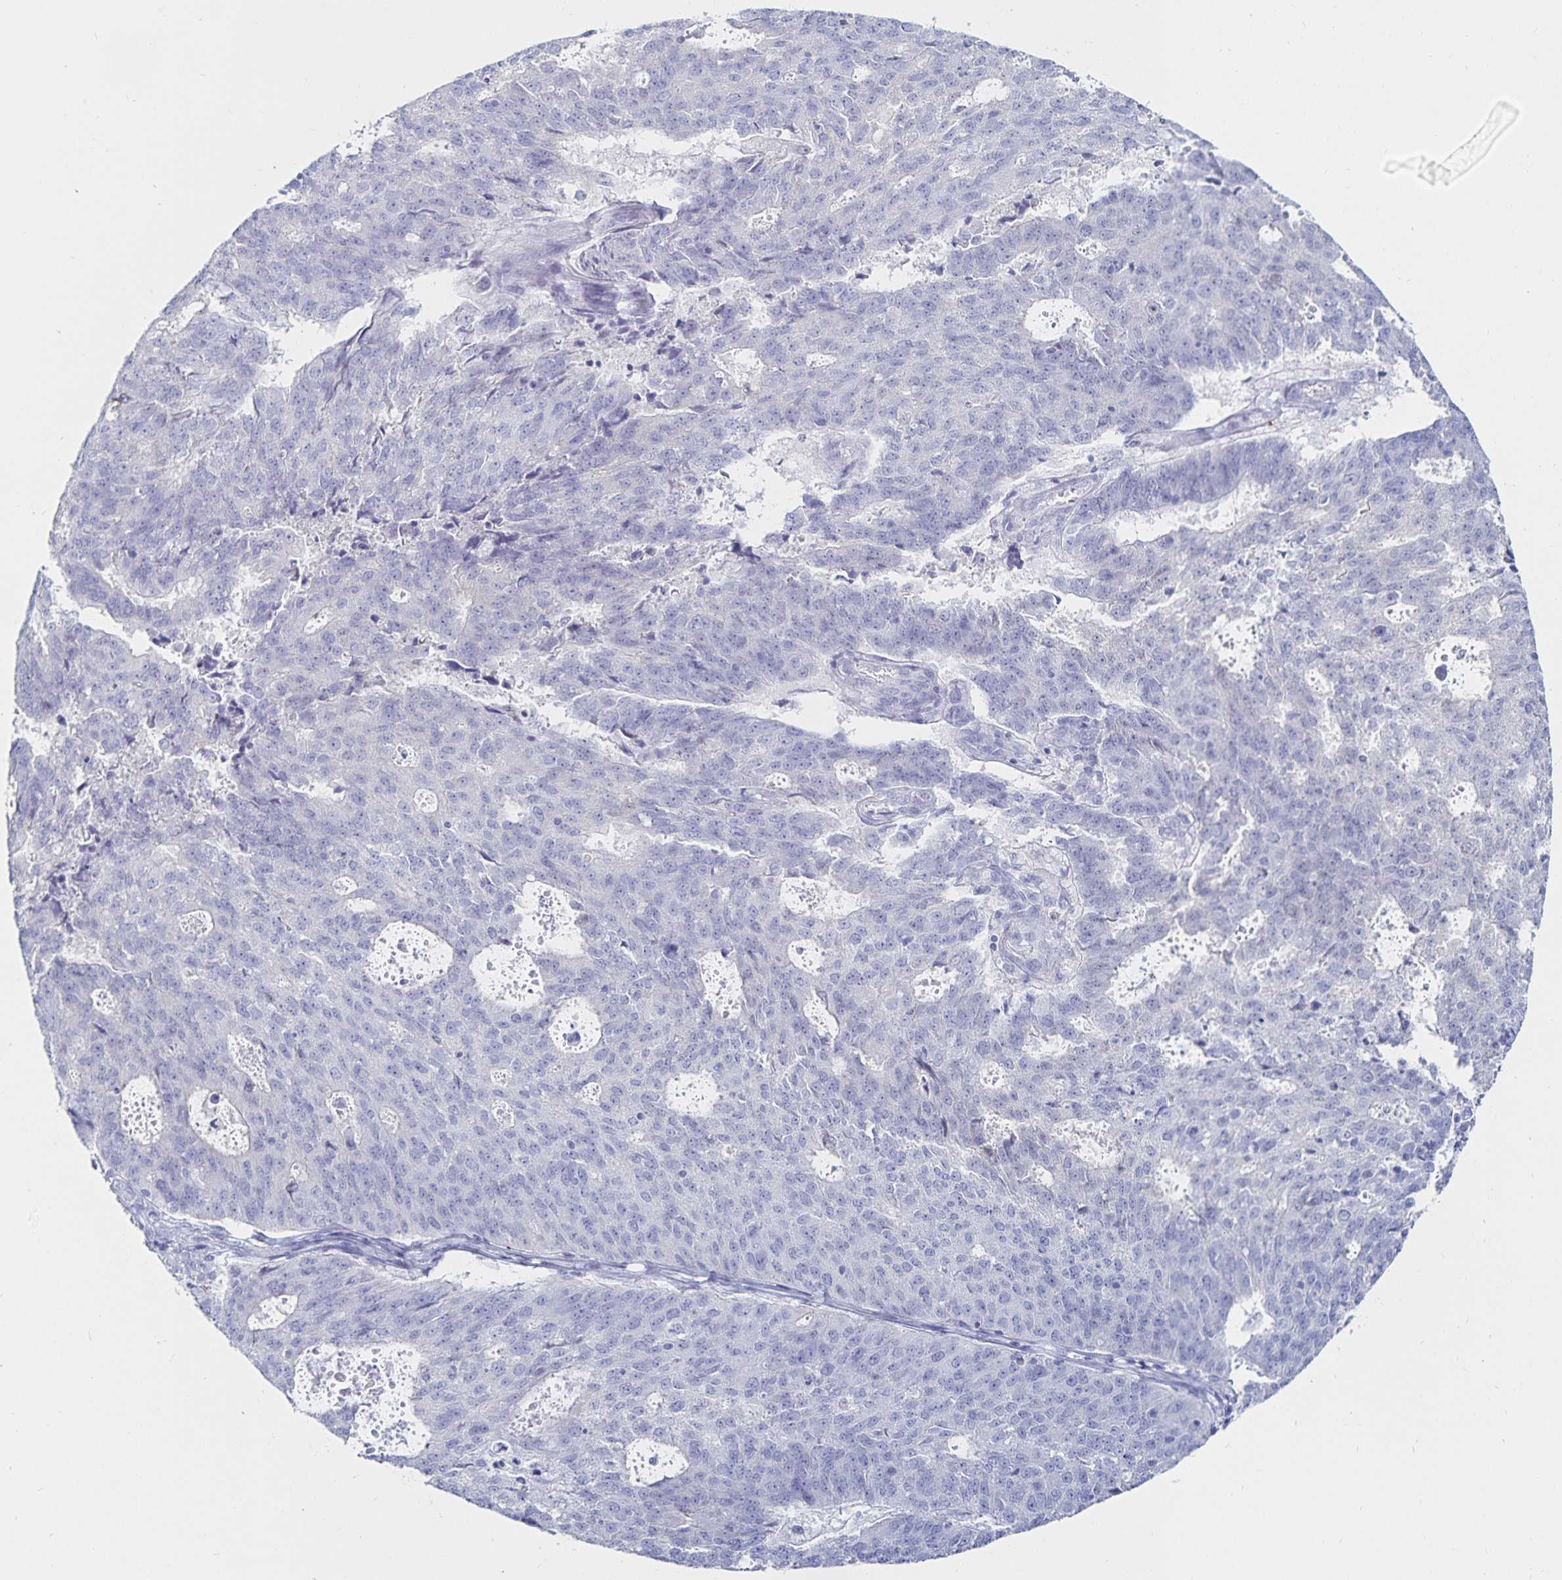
{"staining": {"intensity": "negative", "quantity": "none", "location": "none"}, "tissue": "endometrial cancer", "cell_type": "Tumor cells", "image_type": "cancer", "snomed": [{"axis": "morphology", "description": "Adenocarcinoma, NOS"}, {"axis": "topography", "description": "Endometrium"}], "caption": "Protein analysis of adenocarcinoma (endometrial) exhibits no significant positivity in tumor cells. (Immunohistochemistry (ihc), brightfield microscopy, high magnification).", "gene": "TNIP1", "patient": {"sex": "female", "age": 82}}